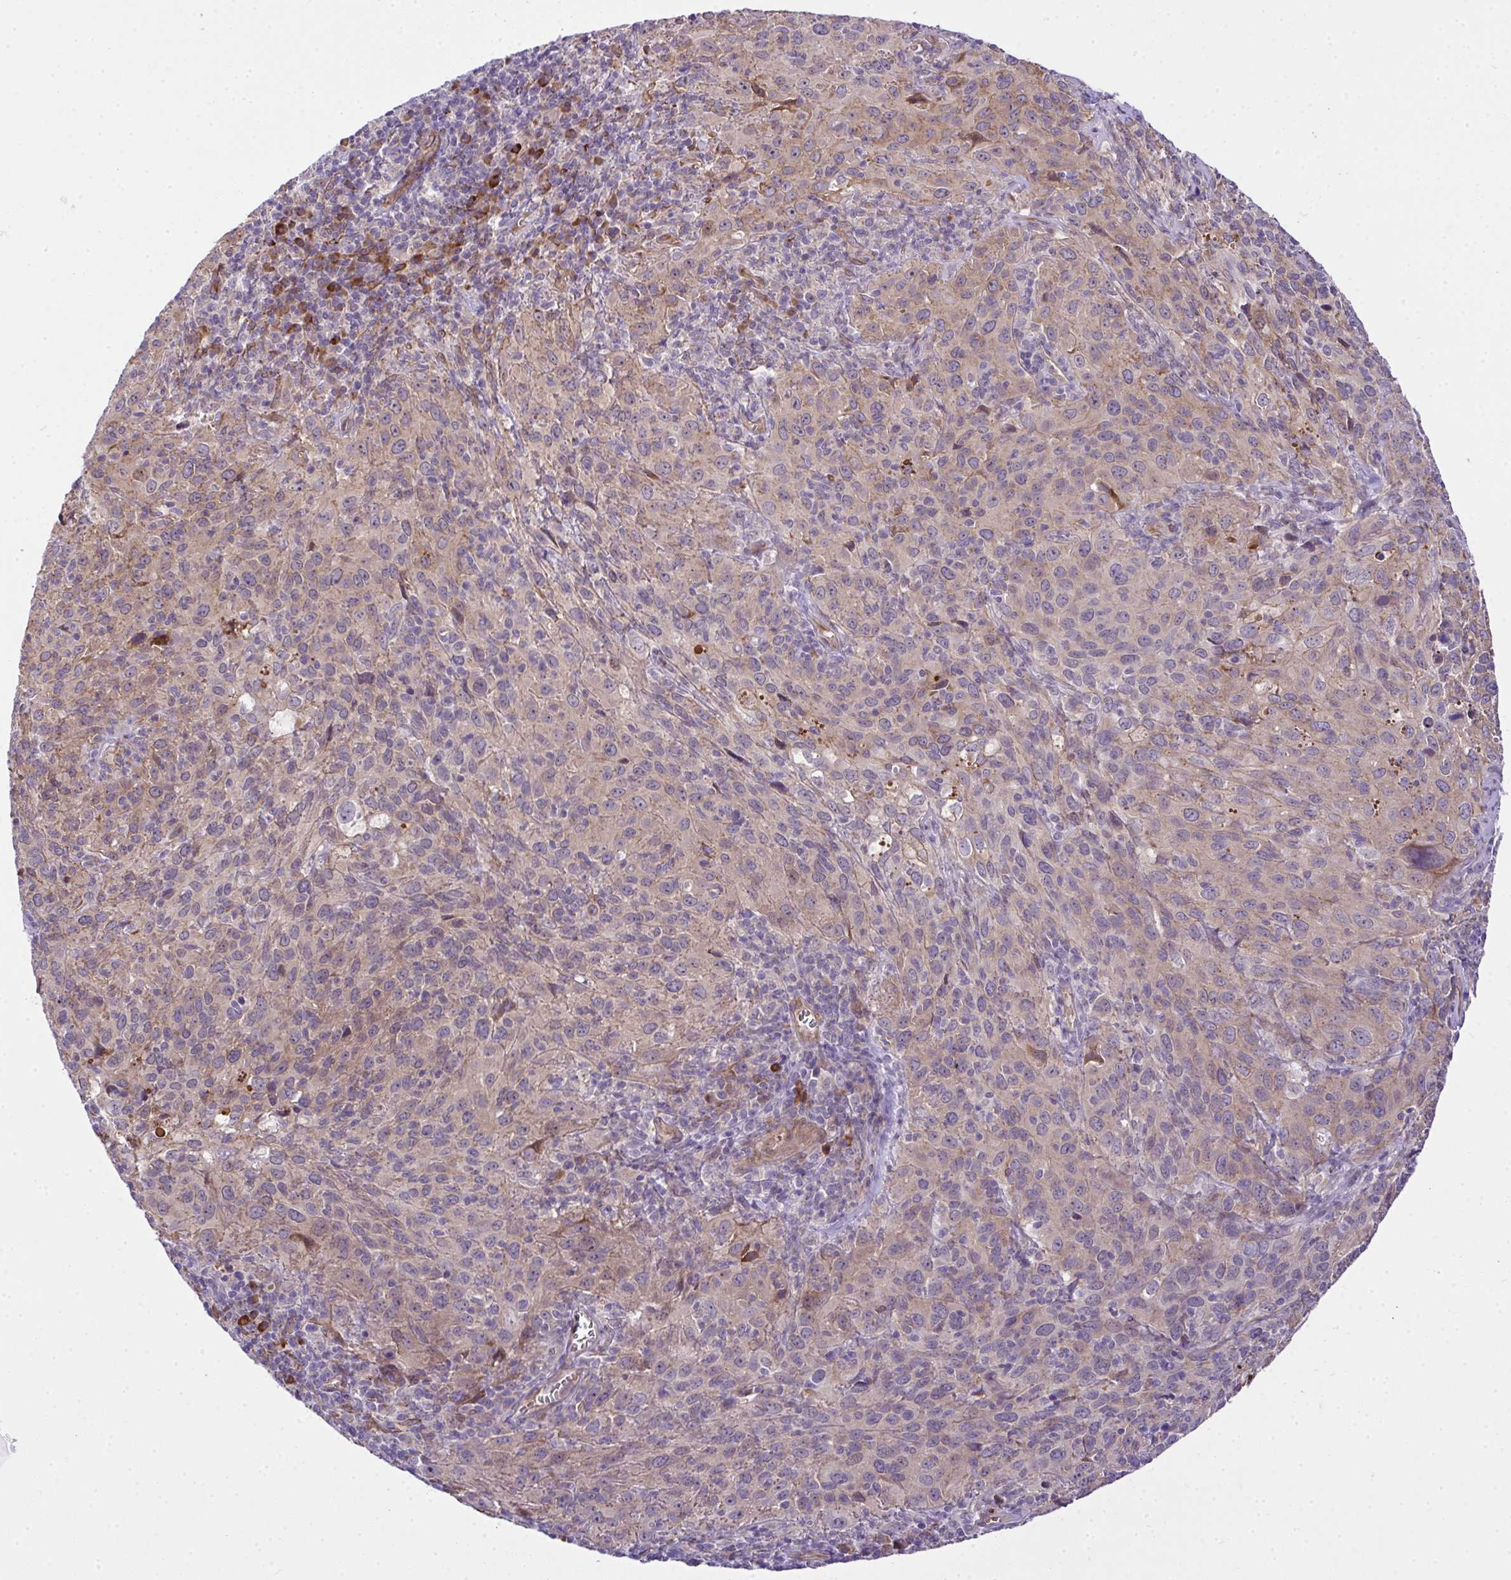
{"staining": {"intensity": "weak", "quantity": "25%-75%", "location": "cytoplasmic/membranous"}, "tissue": "cervical cancer", "cell_type": "Tumor cells", "image_type": "cancer", "snomed": [{"axis": "morphology", "description": "Squamous cell carcinoma, NOS"}, {"axis": "topography", "description": "Cervix"}], "caption": "IHC histopathology image of human cervical cancer stained for a protein (brown), which demonstrates low levels of weak cytoplasmic/membranous staining in approximately 25%-75% of tumor cells.", "gene": "RSKR", "patient": {"sex": "female", "age": 51}}